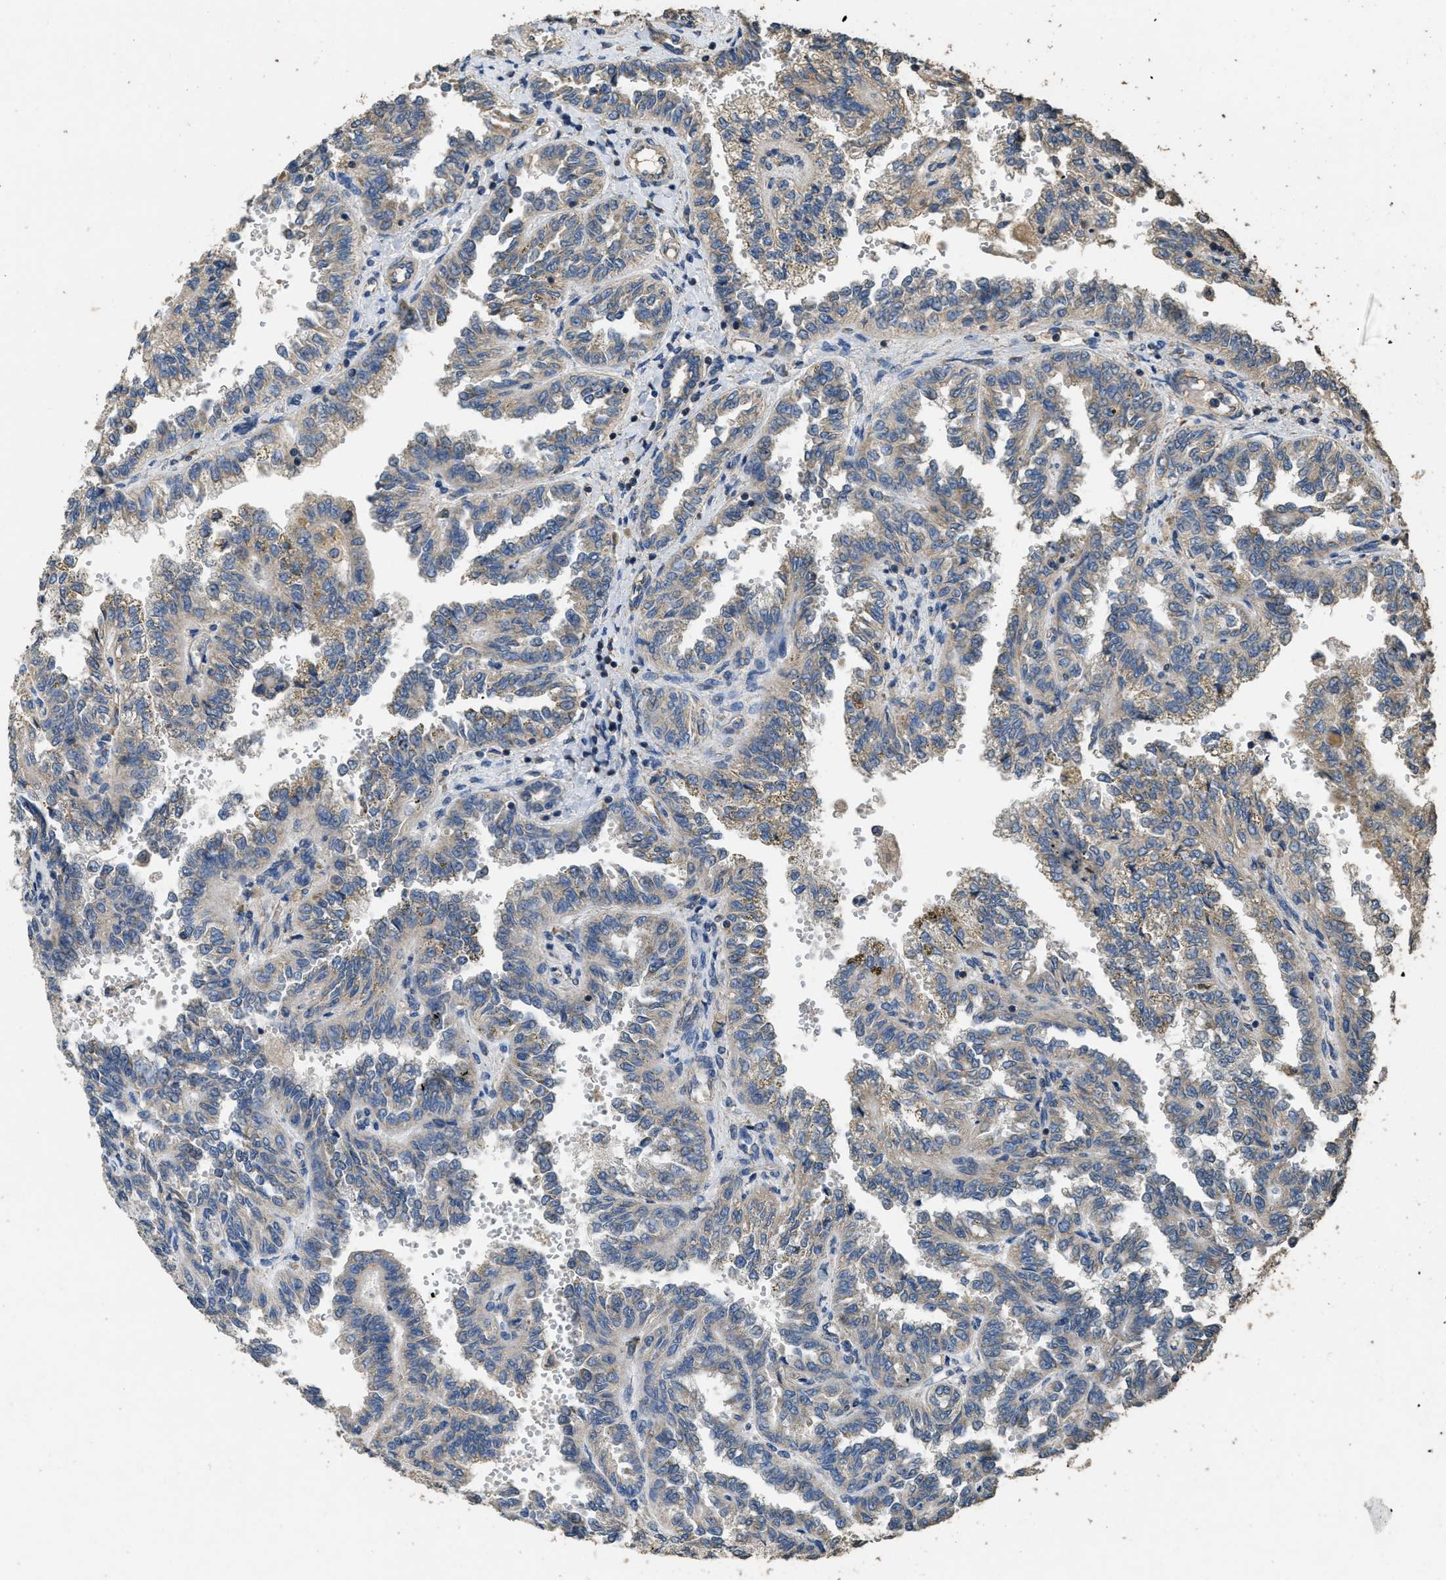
{"staining": {"intensity": "moderate", "quantity": "25%-75%", "location": "cytoplasmic/membranous"}, "tissue": "renal cancer", "cell_type": "Tumor cells", "image_type": "cancer", "snomed": [{"axis": "morphology", "description": "Inflammation, NOS"}, {"axis": "morphology", "description": "Adenocarcinoma, NOS"}, {"axis": "topography", "description": "Kidney"}], "caption": "Renal cancer tissue exhibits moderate cytoplasmic/membranous positivity in about 25%-75% of tumor cells, visualized by immunohistochemistry.", "gene": "CYRIA", "patient": {"sex": "male", "age": 68}}